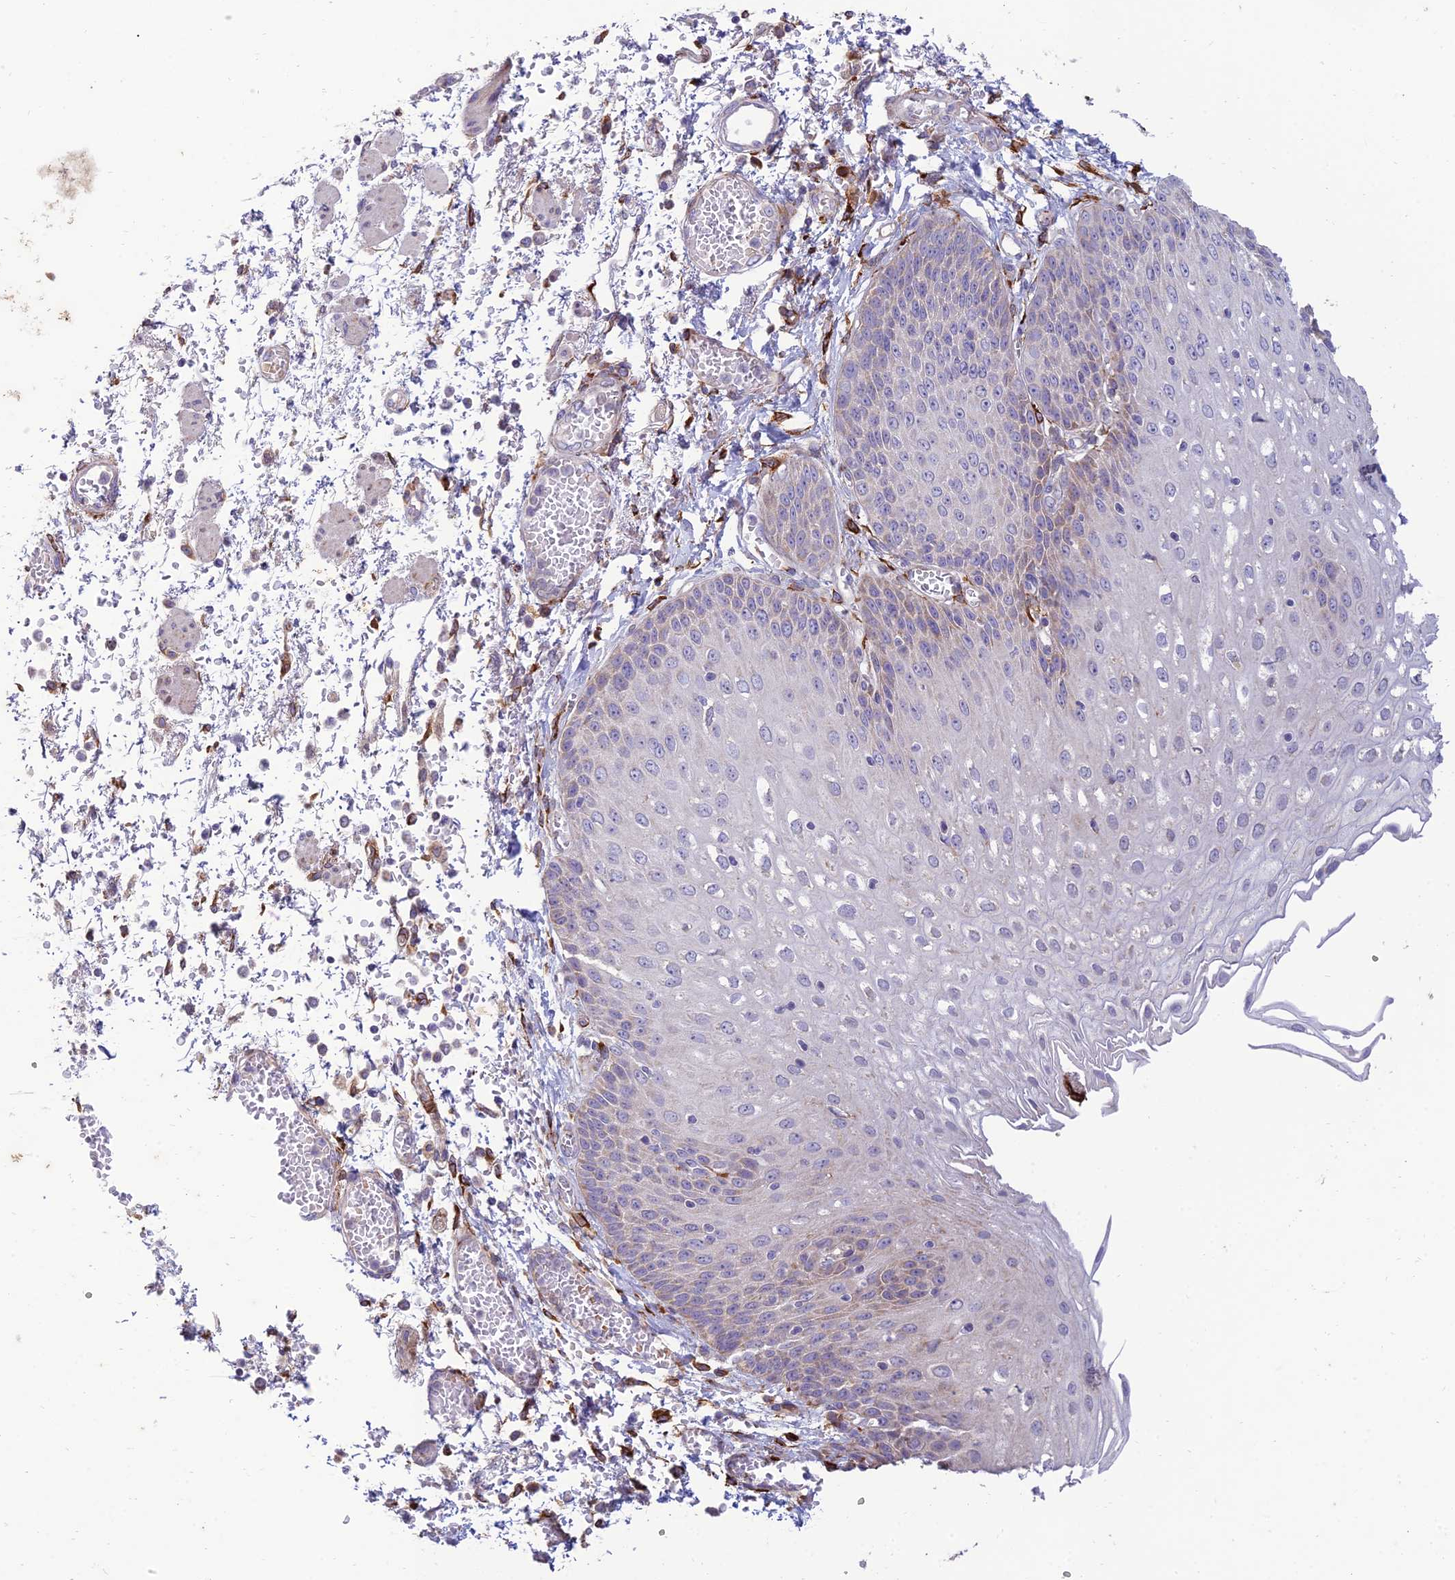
{"staining": {"intensity": "moderate", "quantity": "<25%", "location": "cytoplasmic/membranous"}, "tissue": "esophagus", "cell_type": "Squamous epithelial cells", "image_type": "normal", "snomed": [{"axis": "morphology", "description": "Normal tissue, NOS"}, {"axis": "topography", "description": "Esophagus"}], "caption": "Esophagus stained with immunohistochemistry (IHC) exhibits moderate cytoplasmic/membranous positivity in about <25% of squamous epithelial cells. The protein of interest is stained brown, and the nuclei are stained in blue (DAB IHC with brightfield microscopy, high magnification).", "gene": "RCN3", "patient": {"sex": "male", "age": 81}}